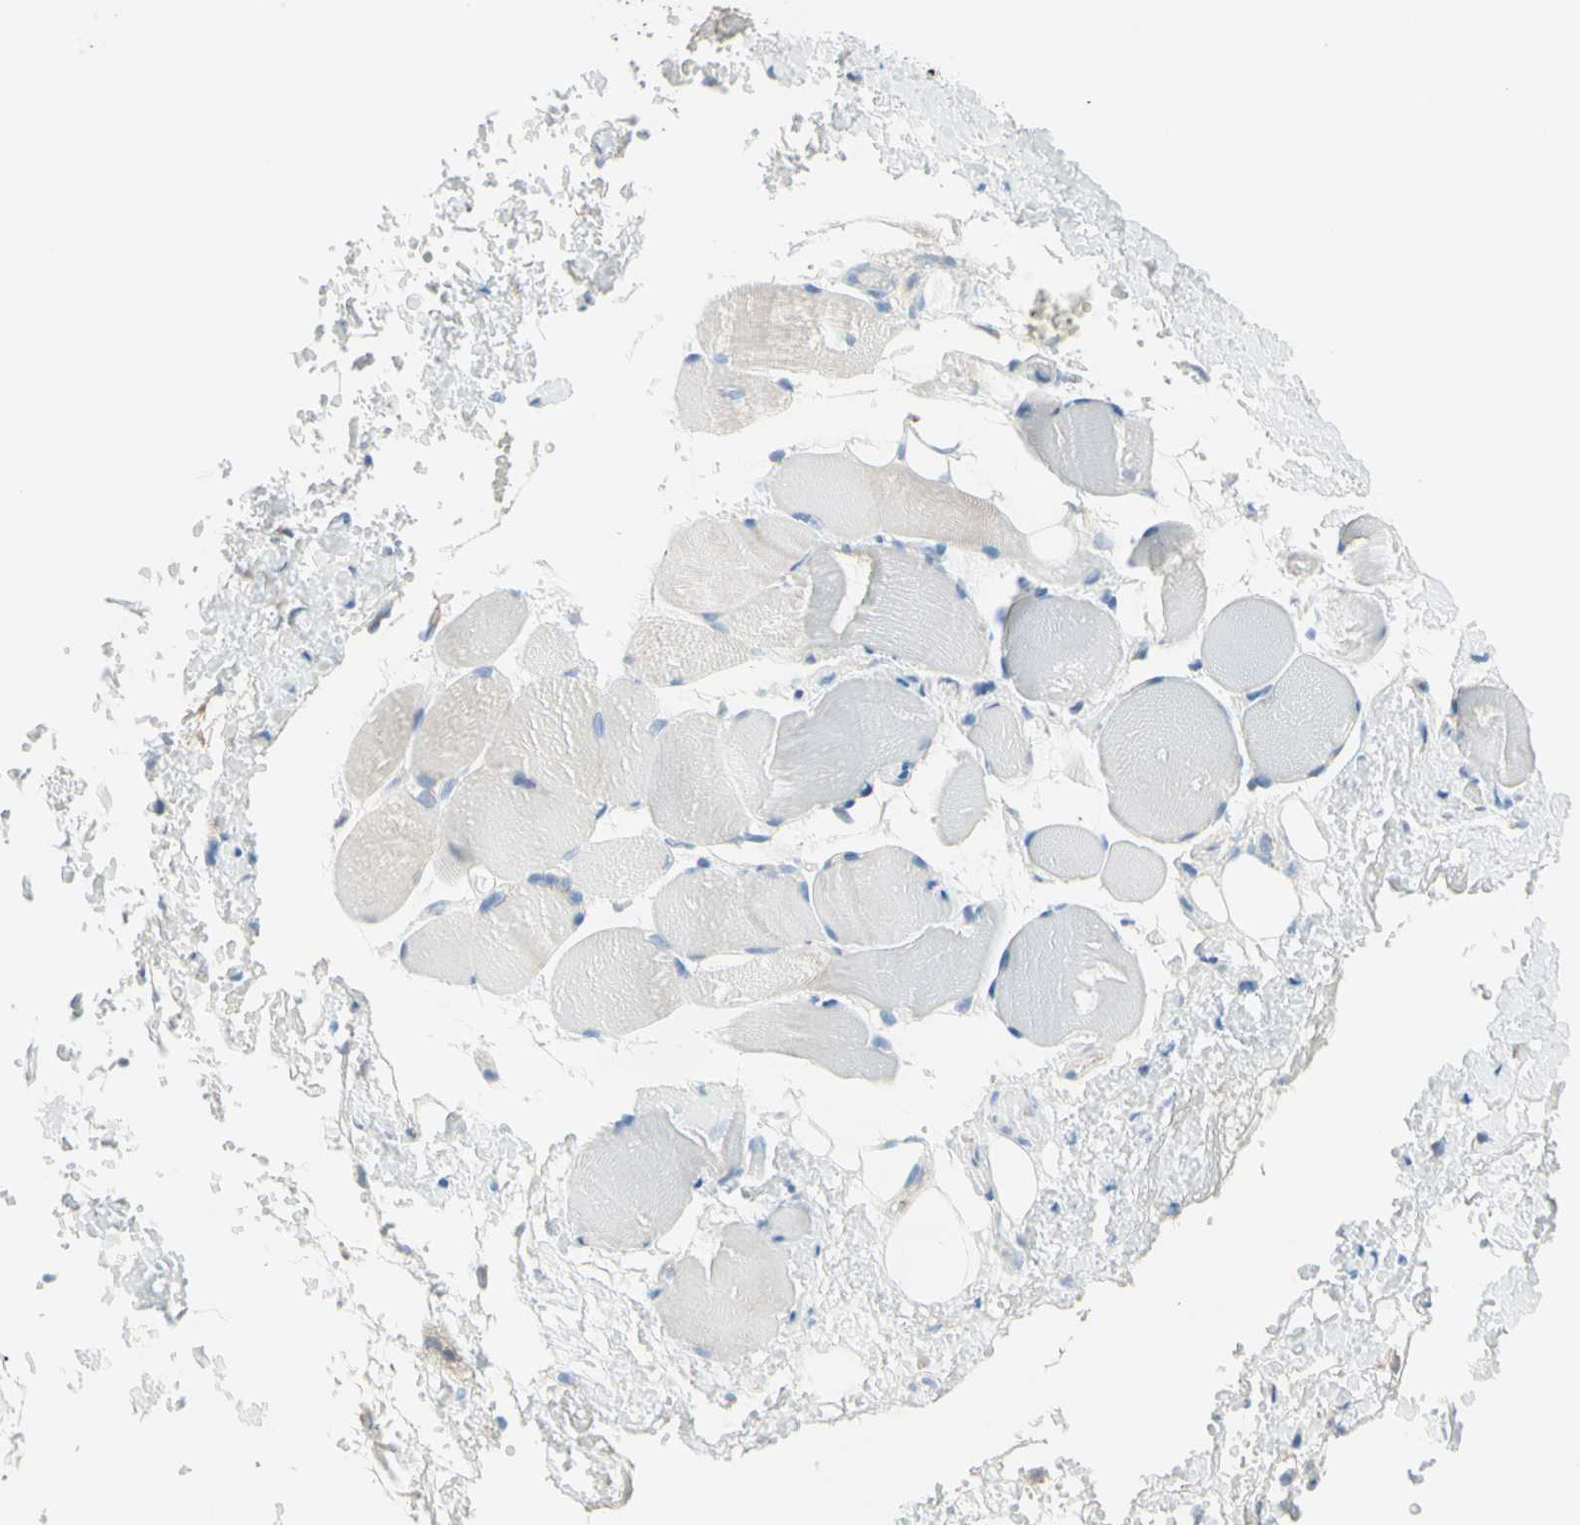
{"staining": {"intensity": "negative", "quantity": "none", "location": "none"}, "tissue": "adipose tissue", "cell_type": "Adipocytes", "image_type": "normal", "snomed": [{"axis": "morphology", "description": "Normal tissue, NOS"}, {"axis": "morphology", "description": "Inflammation, NOS"}, {"axis": "topography", "description": "Vascular tissue"}, {"axis": "topography", "description": "Salivary gland"}], "caption": "High power microscopy micrograph of an immunohistochemistry histopathology image of normal adipose tissue, revealing no significant staining in adipocytes. (DAB IHC with hematoxylin counter stain).", "gene": "MFF", "patient": {"sex": "female", "age": 75}}